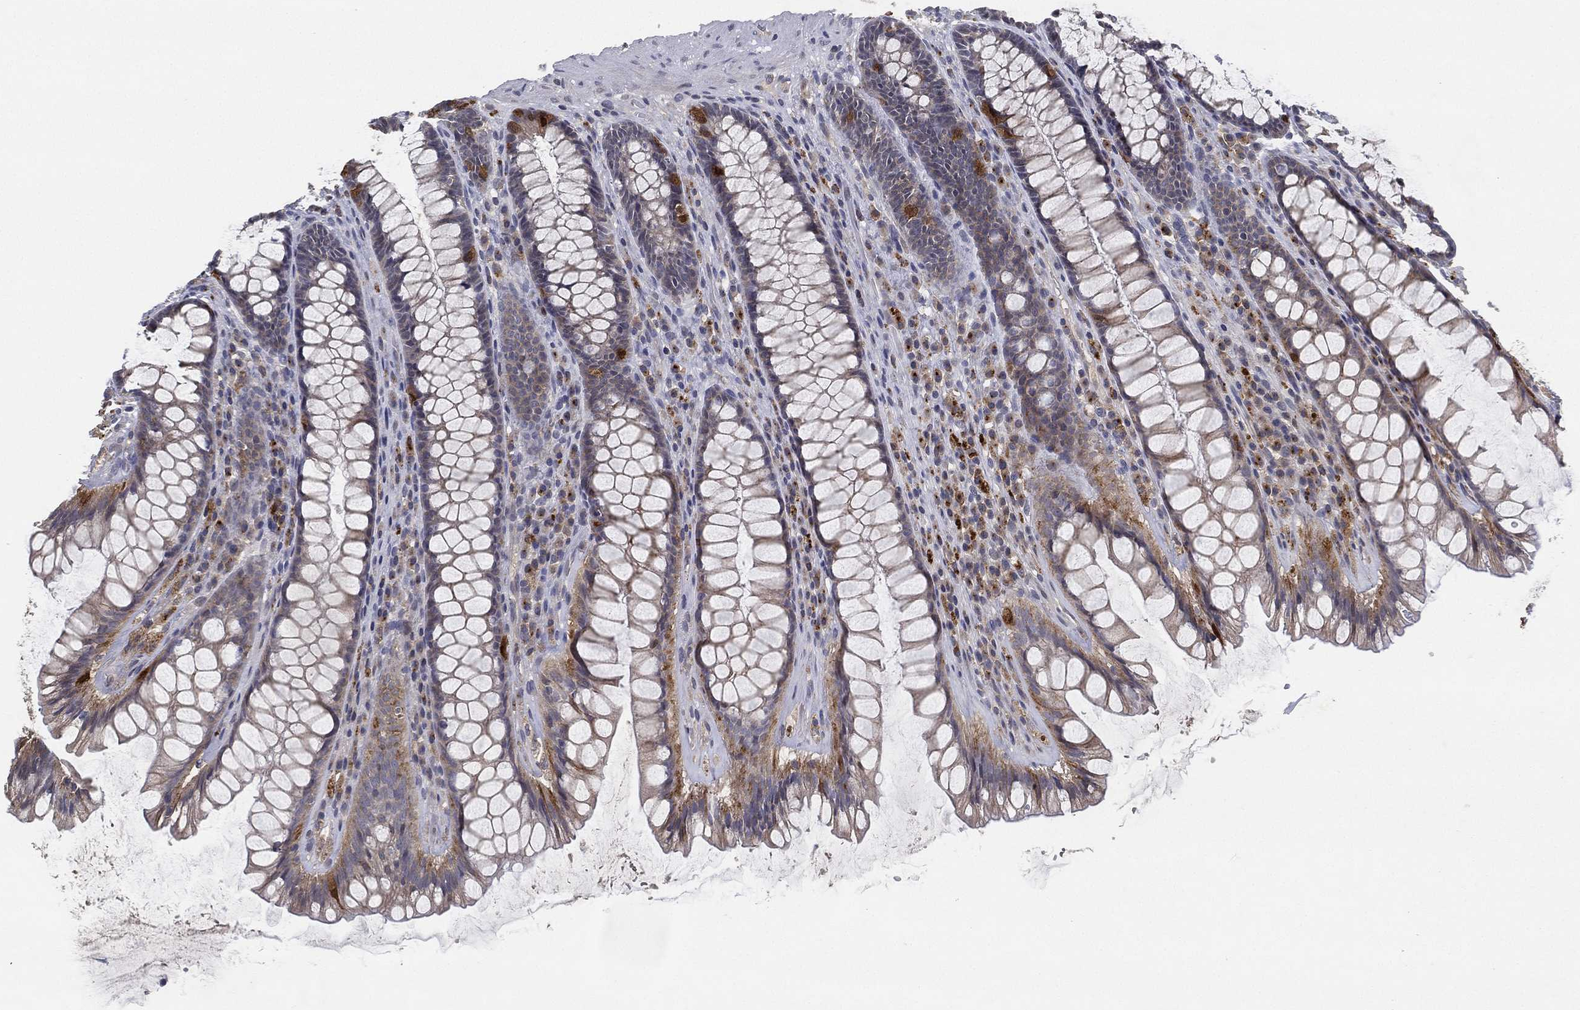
{"staining": {"intensity": "moderate", "quantity": "<25%", "location": "cytoplasmic/membranous"}, "tissue": "rectum", "cell_type": "Glandular cells", "image_type": "normal", "snomed": [{"axis": "morphology", "description": "Normal tissue, NOS"}, {"axis": "topography", "description": "Rectum"}], "caption": "Immunohistochemistry (IHC) of unremarkable human rectum shows low levels of moderate cytoplasmic/membranous expression in about <25% of glandular cells. (DAB (3,3'-diaminobenzidine) IHC with brightfield microscopy, high magnification).", "gene": "CFAP251", "patient": {"sex": "male", "age": 72}}